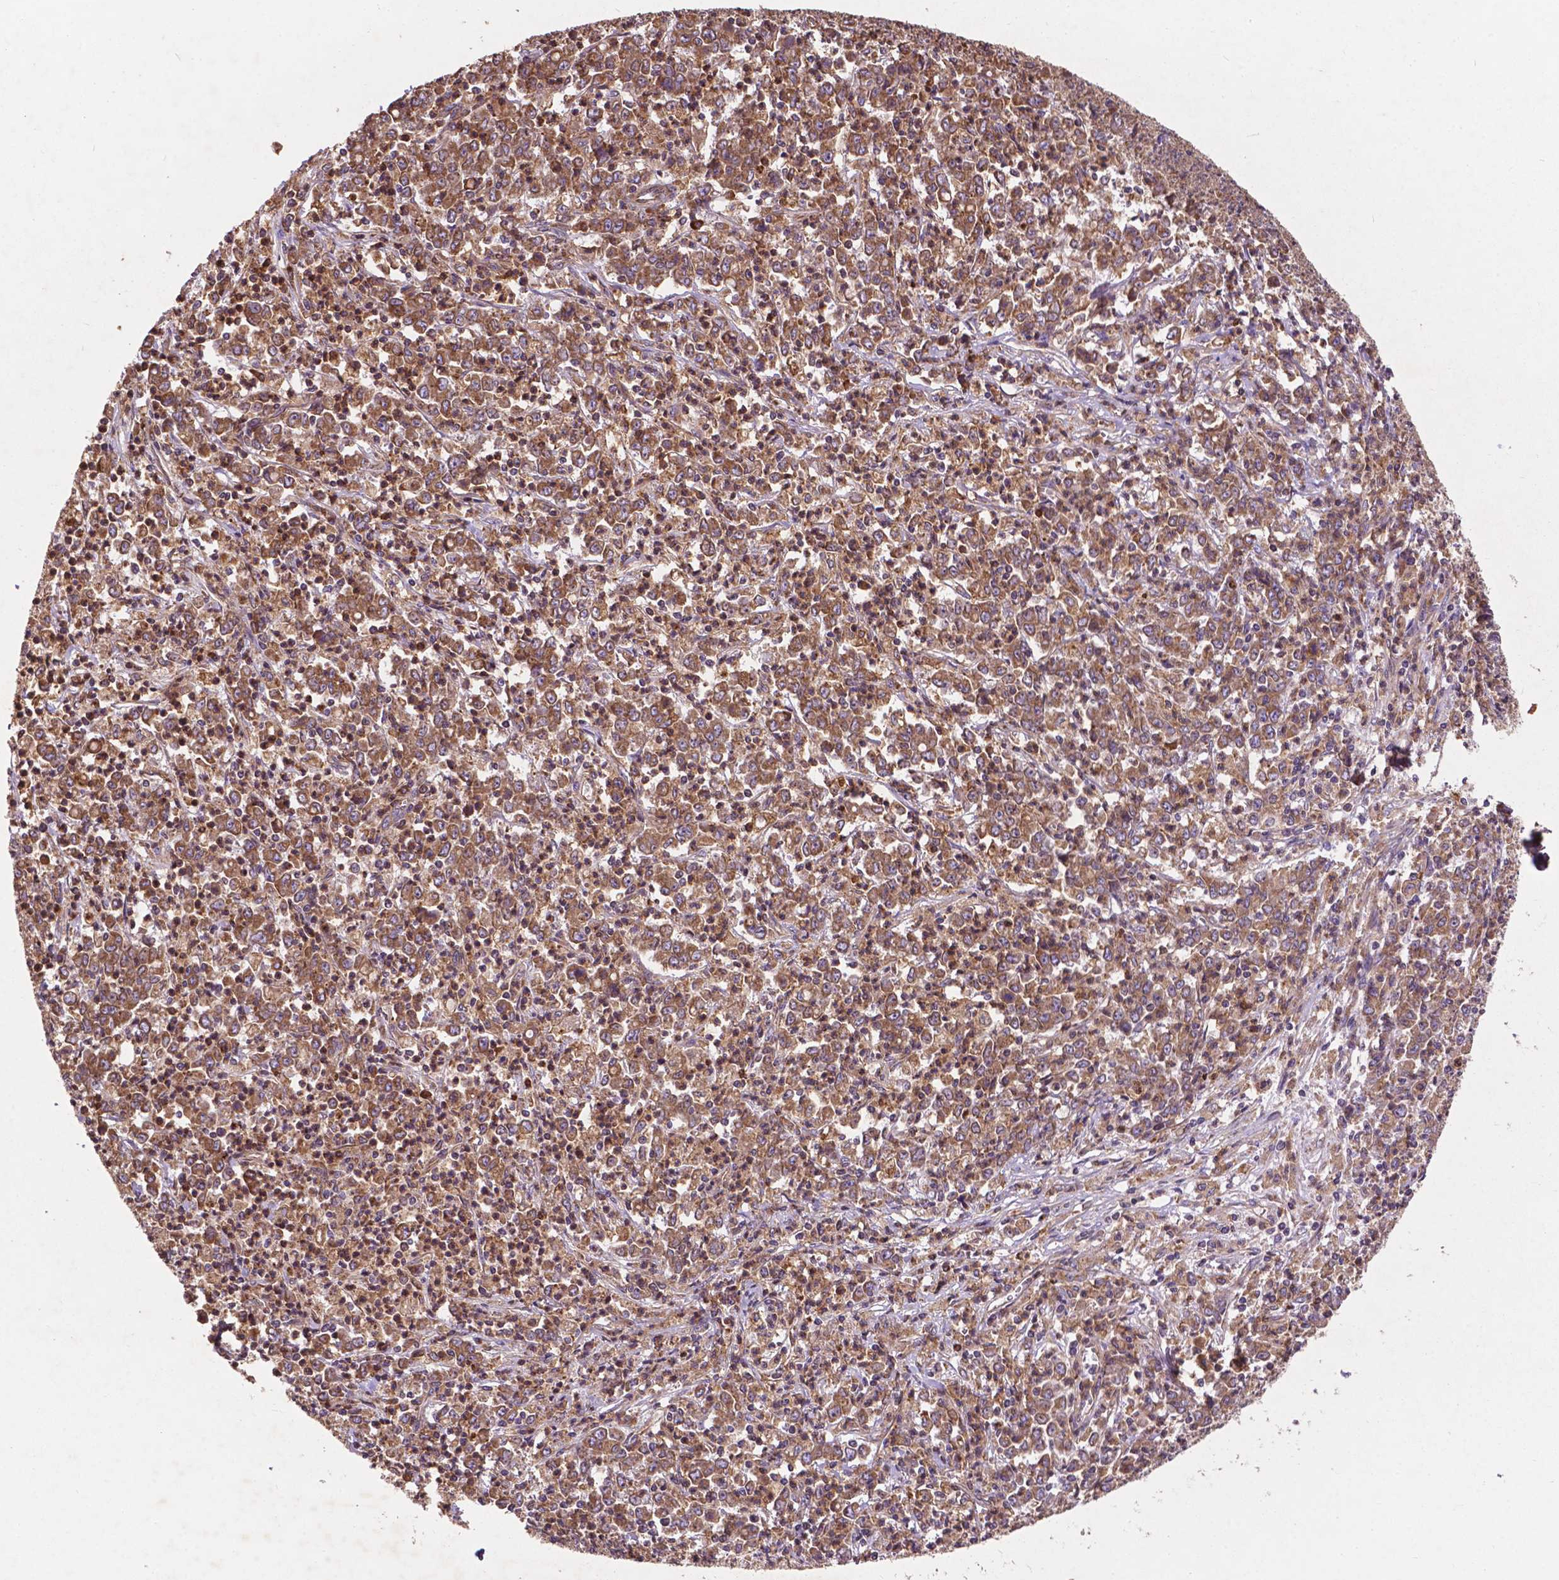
{"staining": {"intensity": "moderate", "quantity": ">75%", "location": "cytoplasmic/membranous"}, "tissue": "stomach cancer", "cell_type": "Tumor cells", "image_type": "cancer", "snomed": [{"axis": "morphology", "description": "Adenocarcinoma, NOS"}, {"axis": "topography", "description": "Stomach, lower"}], "caption": "Tumor cells display moderate cytoplasmic/membranous expression in approximately >75% of cells in stomach cancer (adenocarcinoma).", "gene": "CCDC71L", "patient": {"sex": "female", "age": 71}}